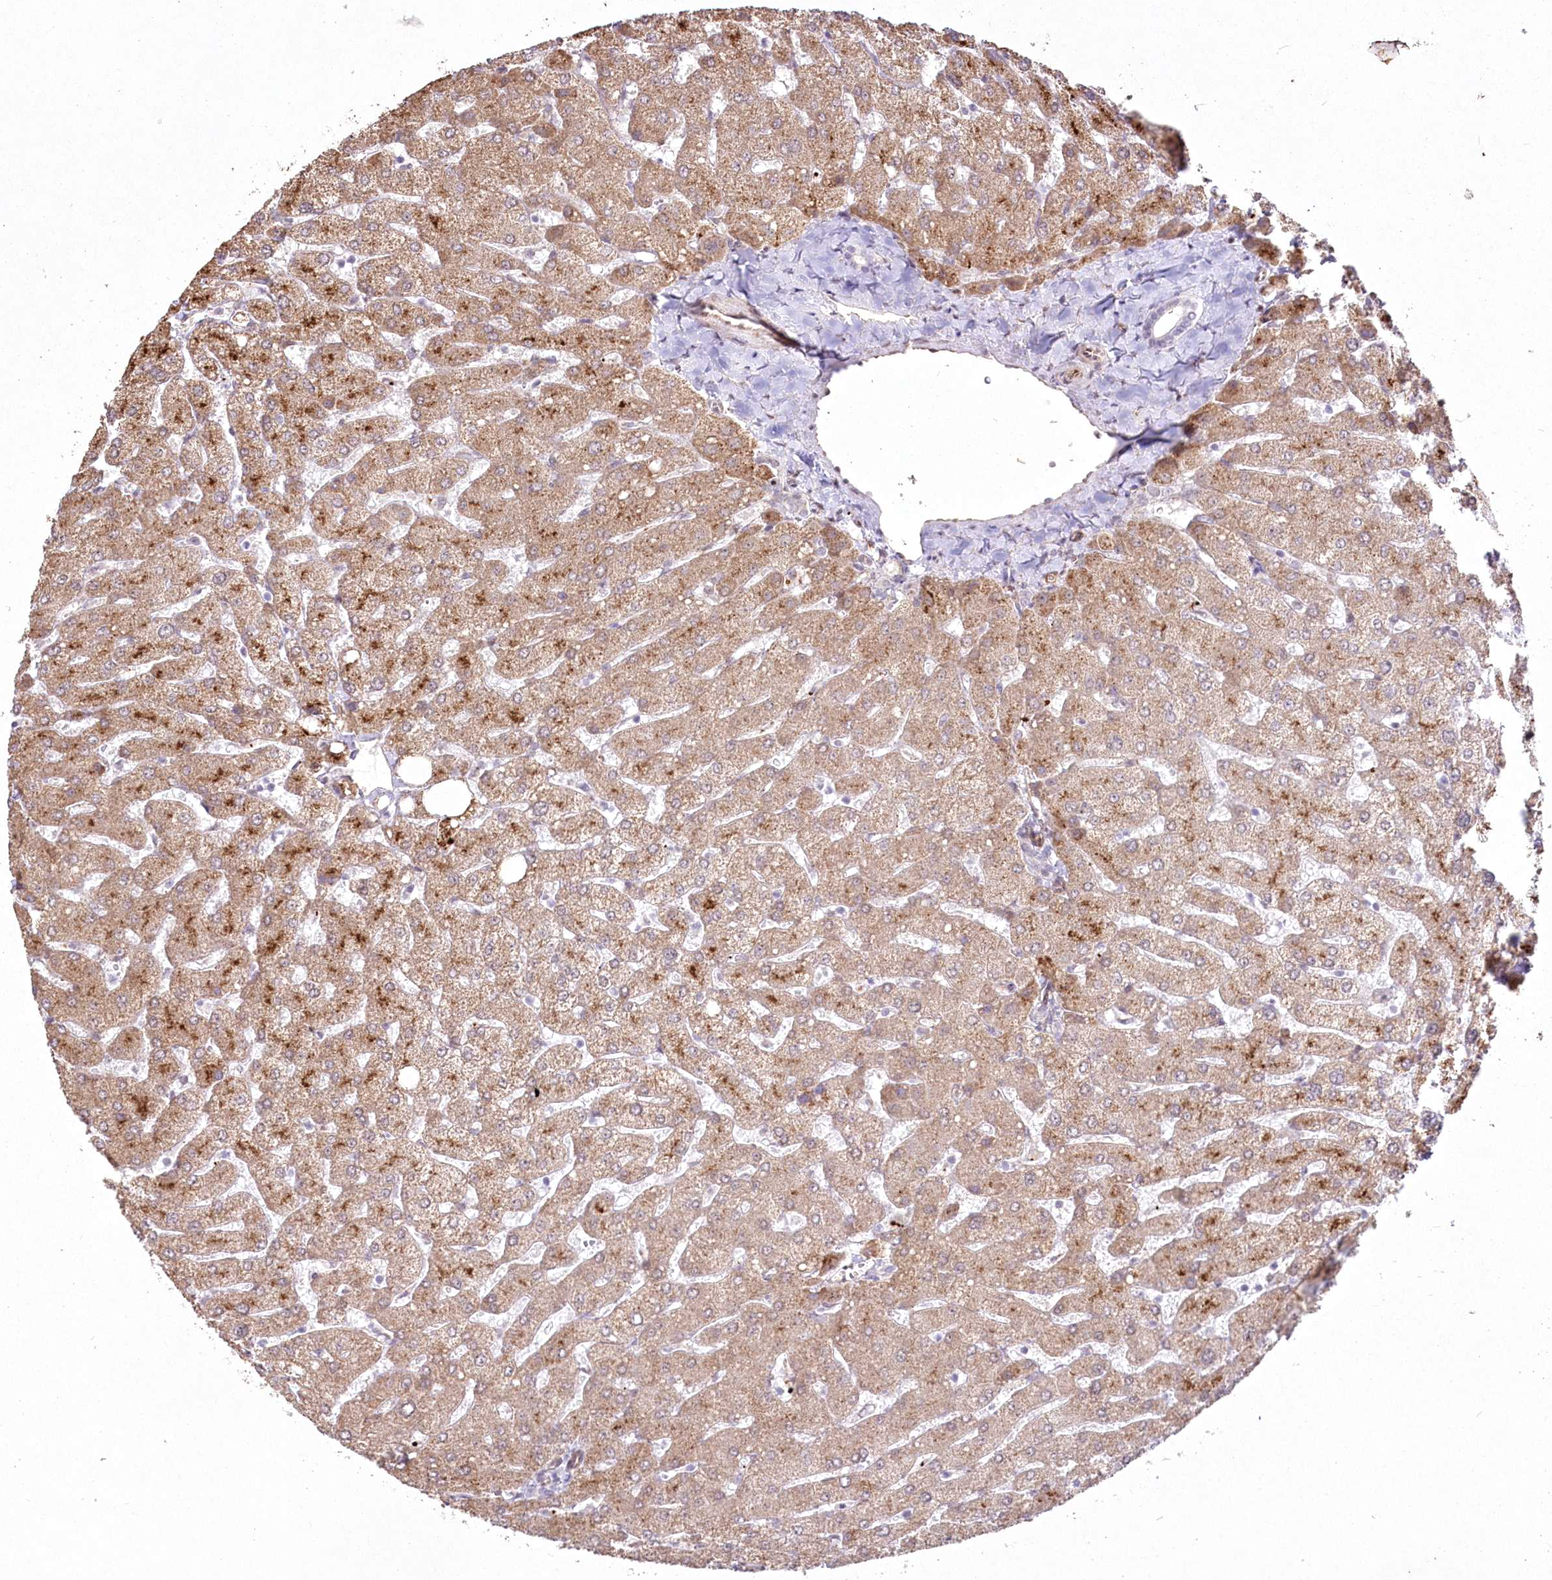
{"staining": {"intensity": "negative", "quantity": "none", "location": "none"}, "tissue": "liver", "cell_type": "Cholangiocytes", "image_type": "normal", "snomed": [{"axis": "morphology", "description": "Normal tissue, NOS"}, {"axis": "topography", "description": "Liver"}], "caption": "DAB immunohistochemical staining of normal liver reveals no significant positivity in cholangiocytes.", "gene": "YBX3", "patient": {"sex": "male", "age": 55}}